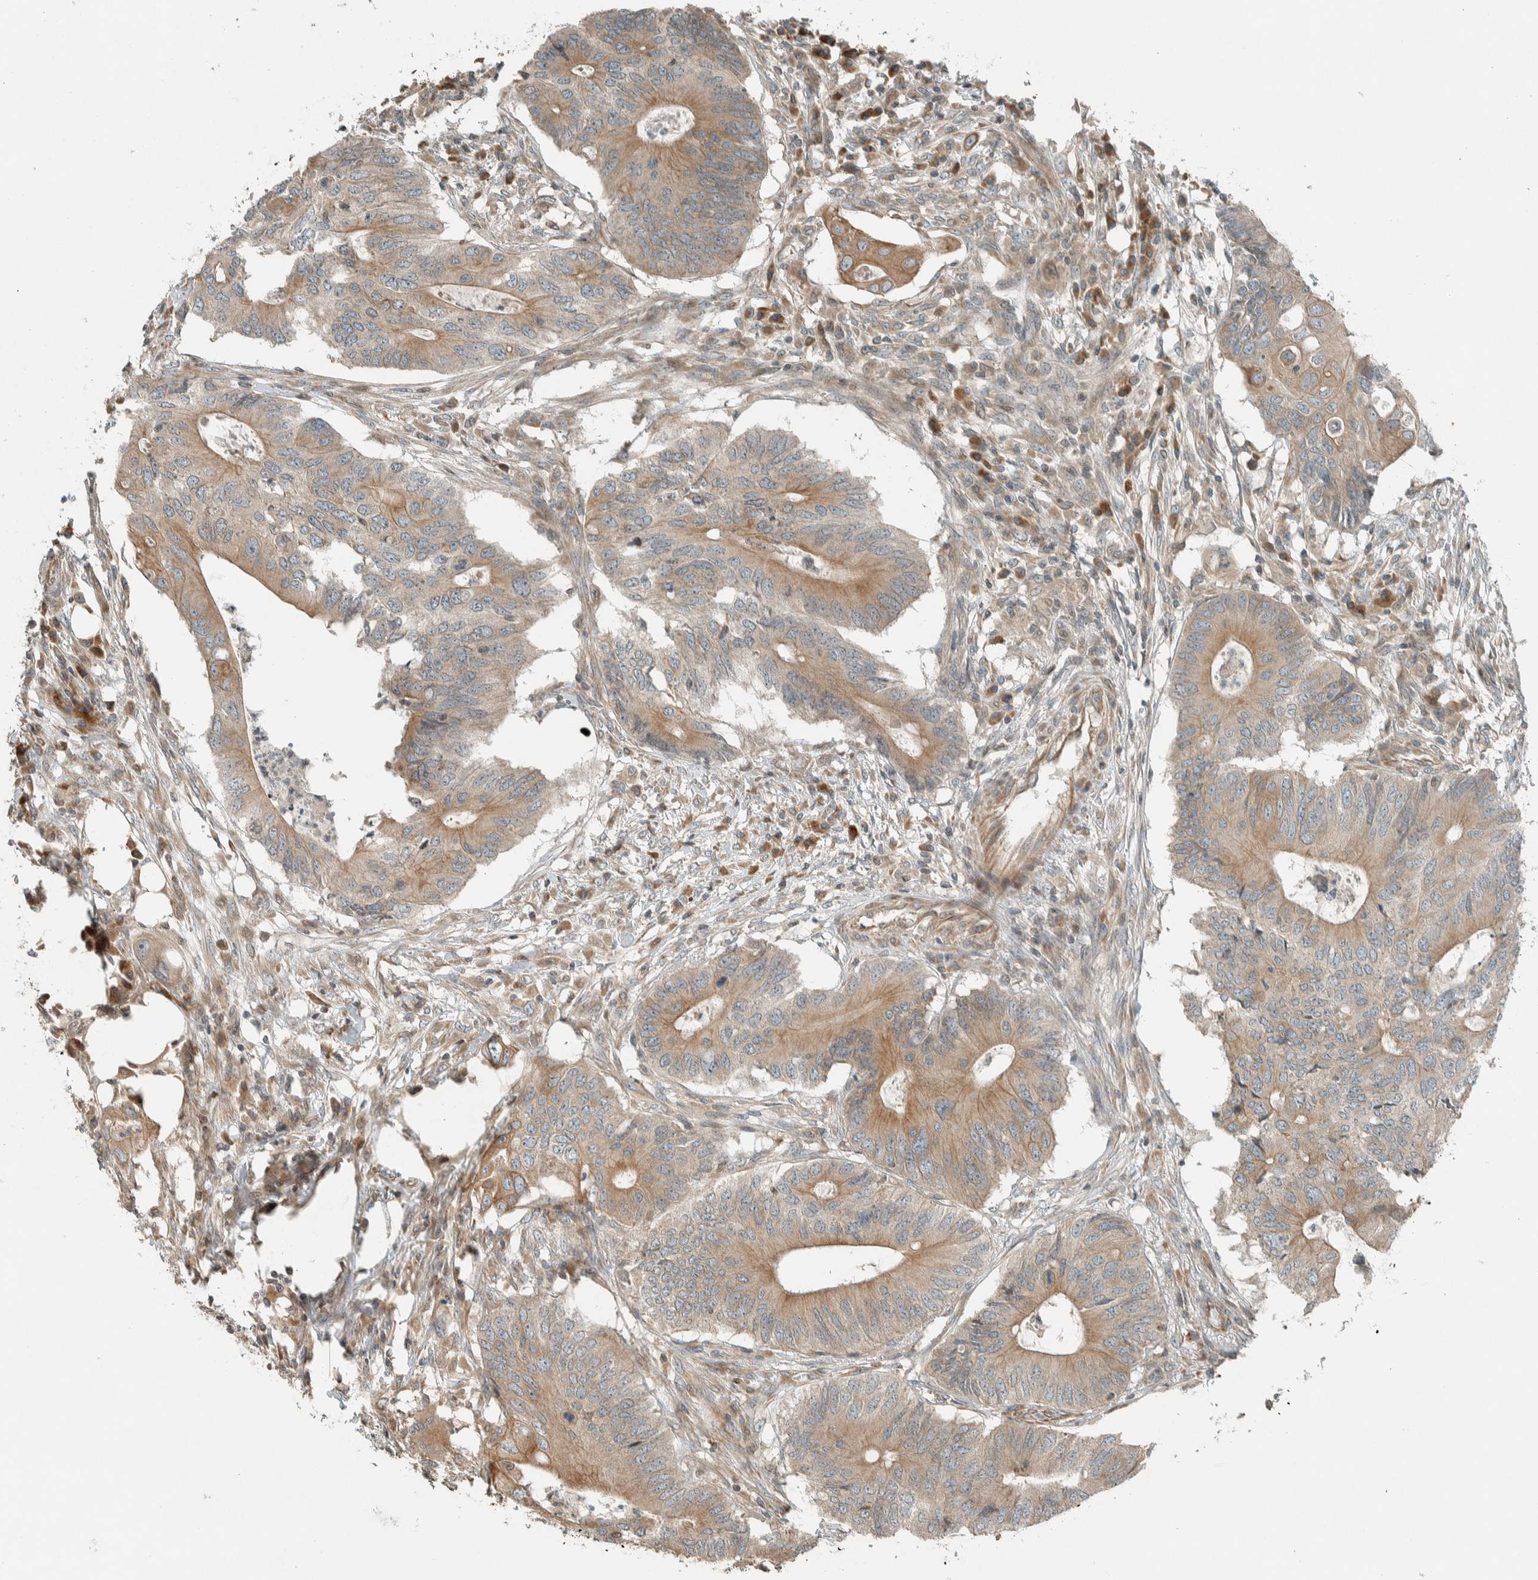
{"staining": {"intensity": "moderate", "quantity": ">75%", "location": "cytoplasmic/membranous"}, "tissue": "colorectal cancer", "cell_type": "Tumor cells", "image_type": "cancer", "snomed": [{"axis": "morphology", "description": "Adenocarcinoma, NOS"}, {"axis": "topography", "description": "Colon"}], "caption": "The immunohistochemical stain labels moderate cytoplasmic/membranous staining in tumor cells of colorectal cancer tissue. The staining was performed using DAB, with brown indicating positive protein expression. Nuclei are stained blue with hematoxylin.", "gene": "SEL1L", "patient": {"sex": "male", "age": 71}}